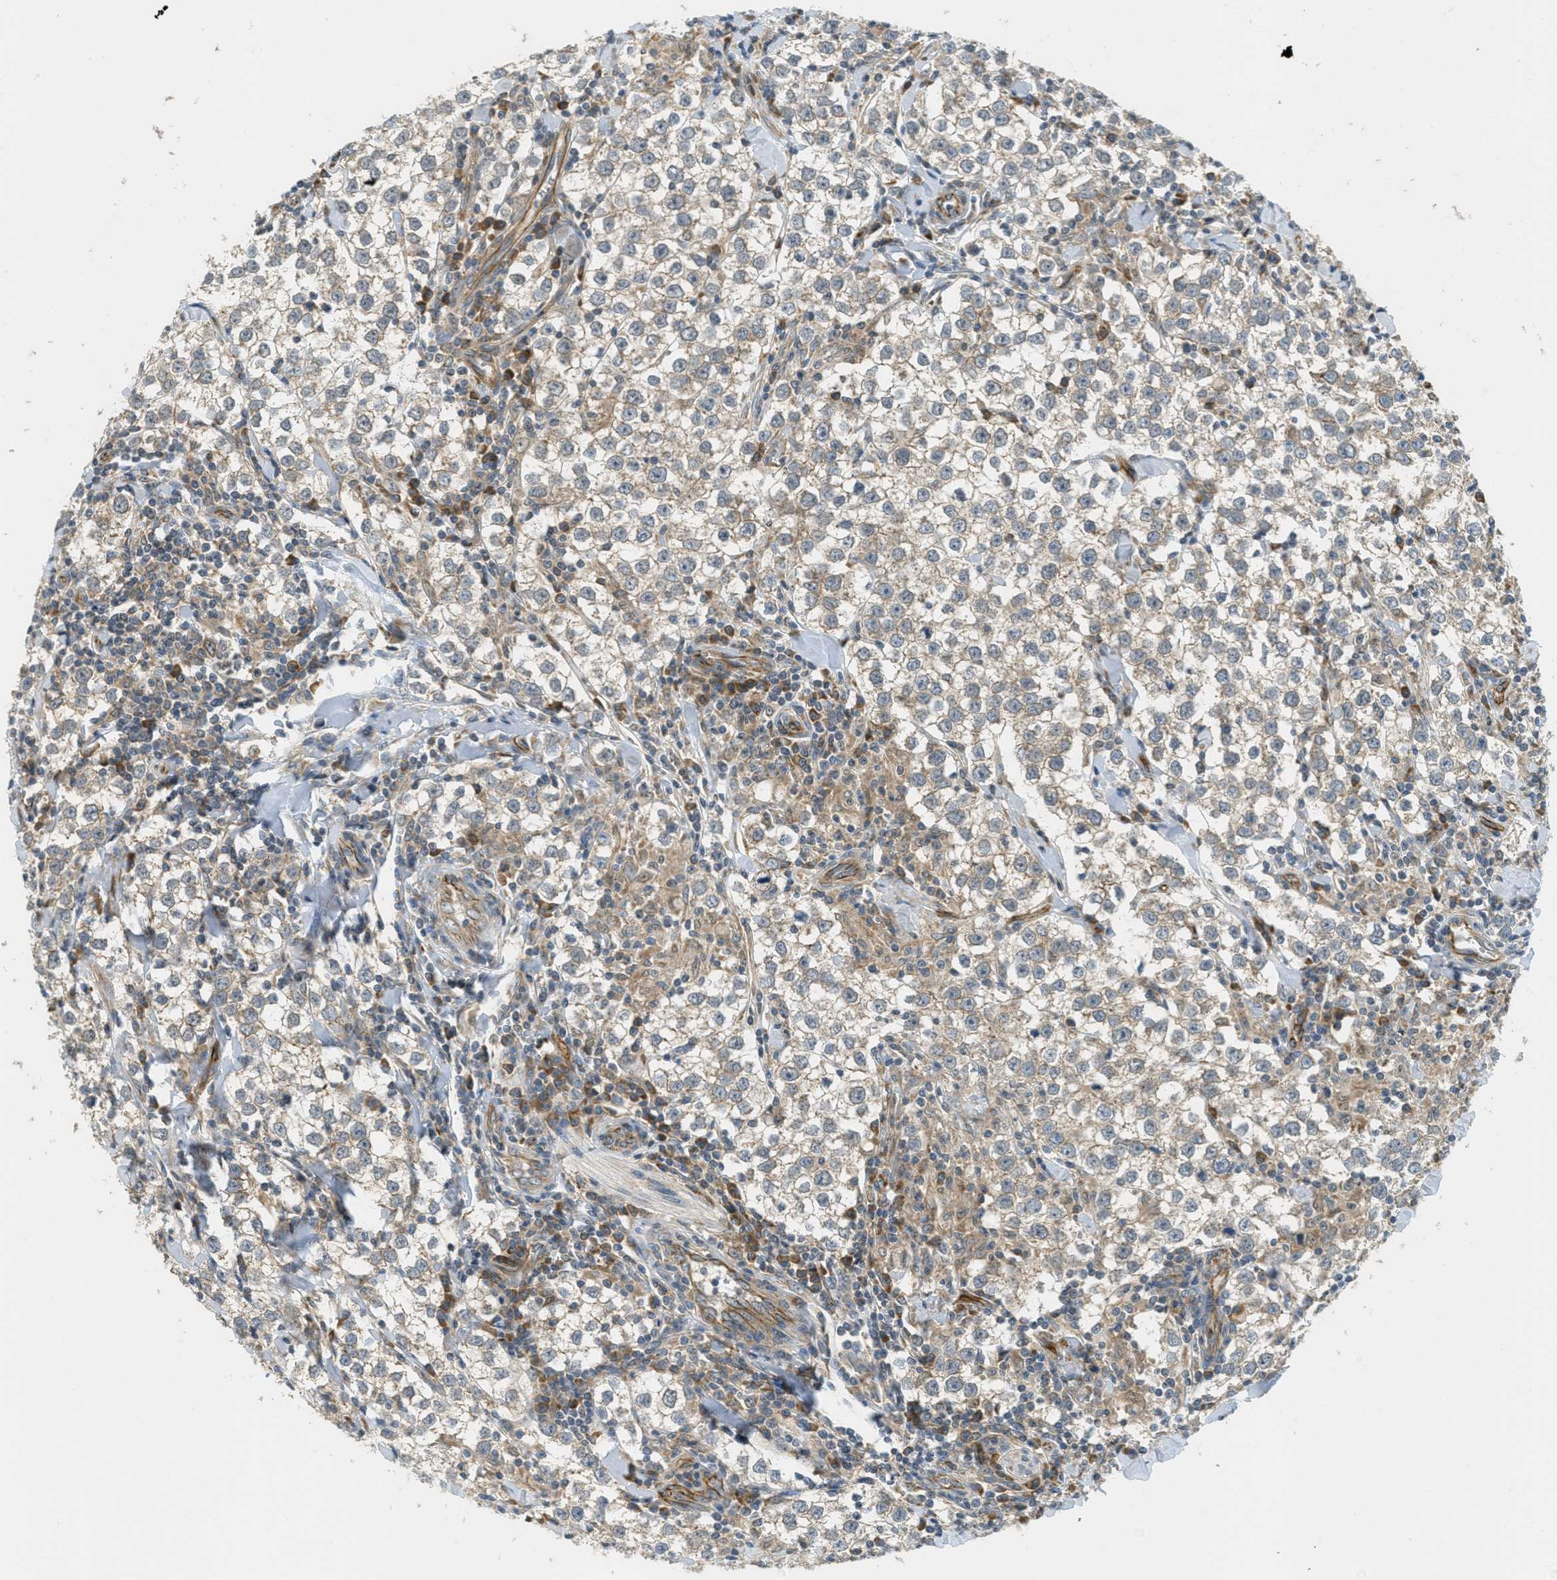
{"staining": {"intensity": "weak", "quantity": "25%-75%", "location": "cytoplasmic/membranous"}, "tissue": "testis cancer", "cell_type": "Tumor cells", "image_type": "cancer", "snomed": [{"axis": "morphology", "description": "Seminoma, NOS"}, {"axis": "morphology", "description": "Carcinoma, Embryonal, NOS"}, {"axis": "topography", "description": "Testis"}], "caption": "A high-resolution micrograph shows IHC staining of testis embryonal carcinoma, which shows weak cytoplasmic/membranous expression in about 25%-75% of tumor cells. The staining was performed using DAB (3,3'-diaminobenzidine) to visualize the protein expression in brown, while the nuclei were stained in blue with hematoxylin (Magnification: 20x).", "gene": "JCAD", "patient": {"sex": "male", "age": 36}}